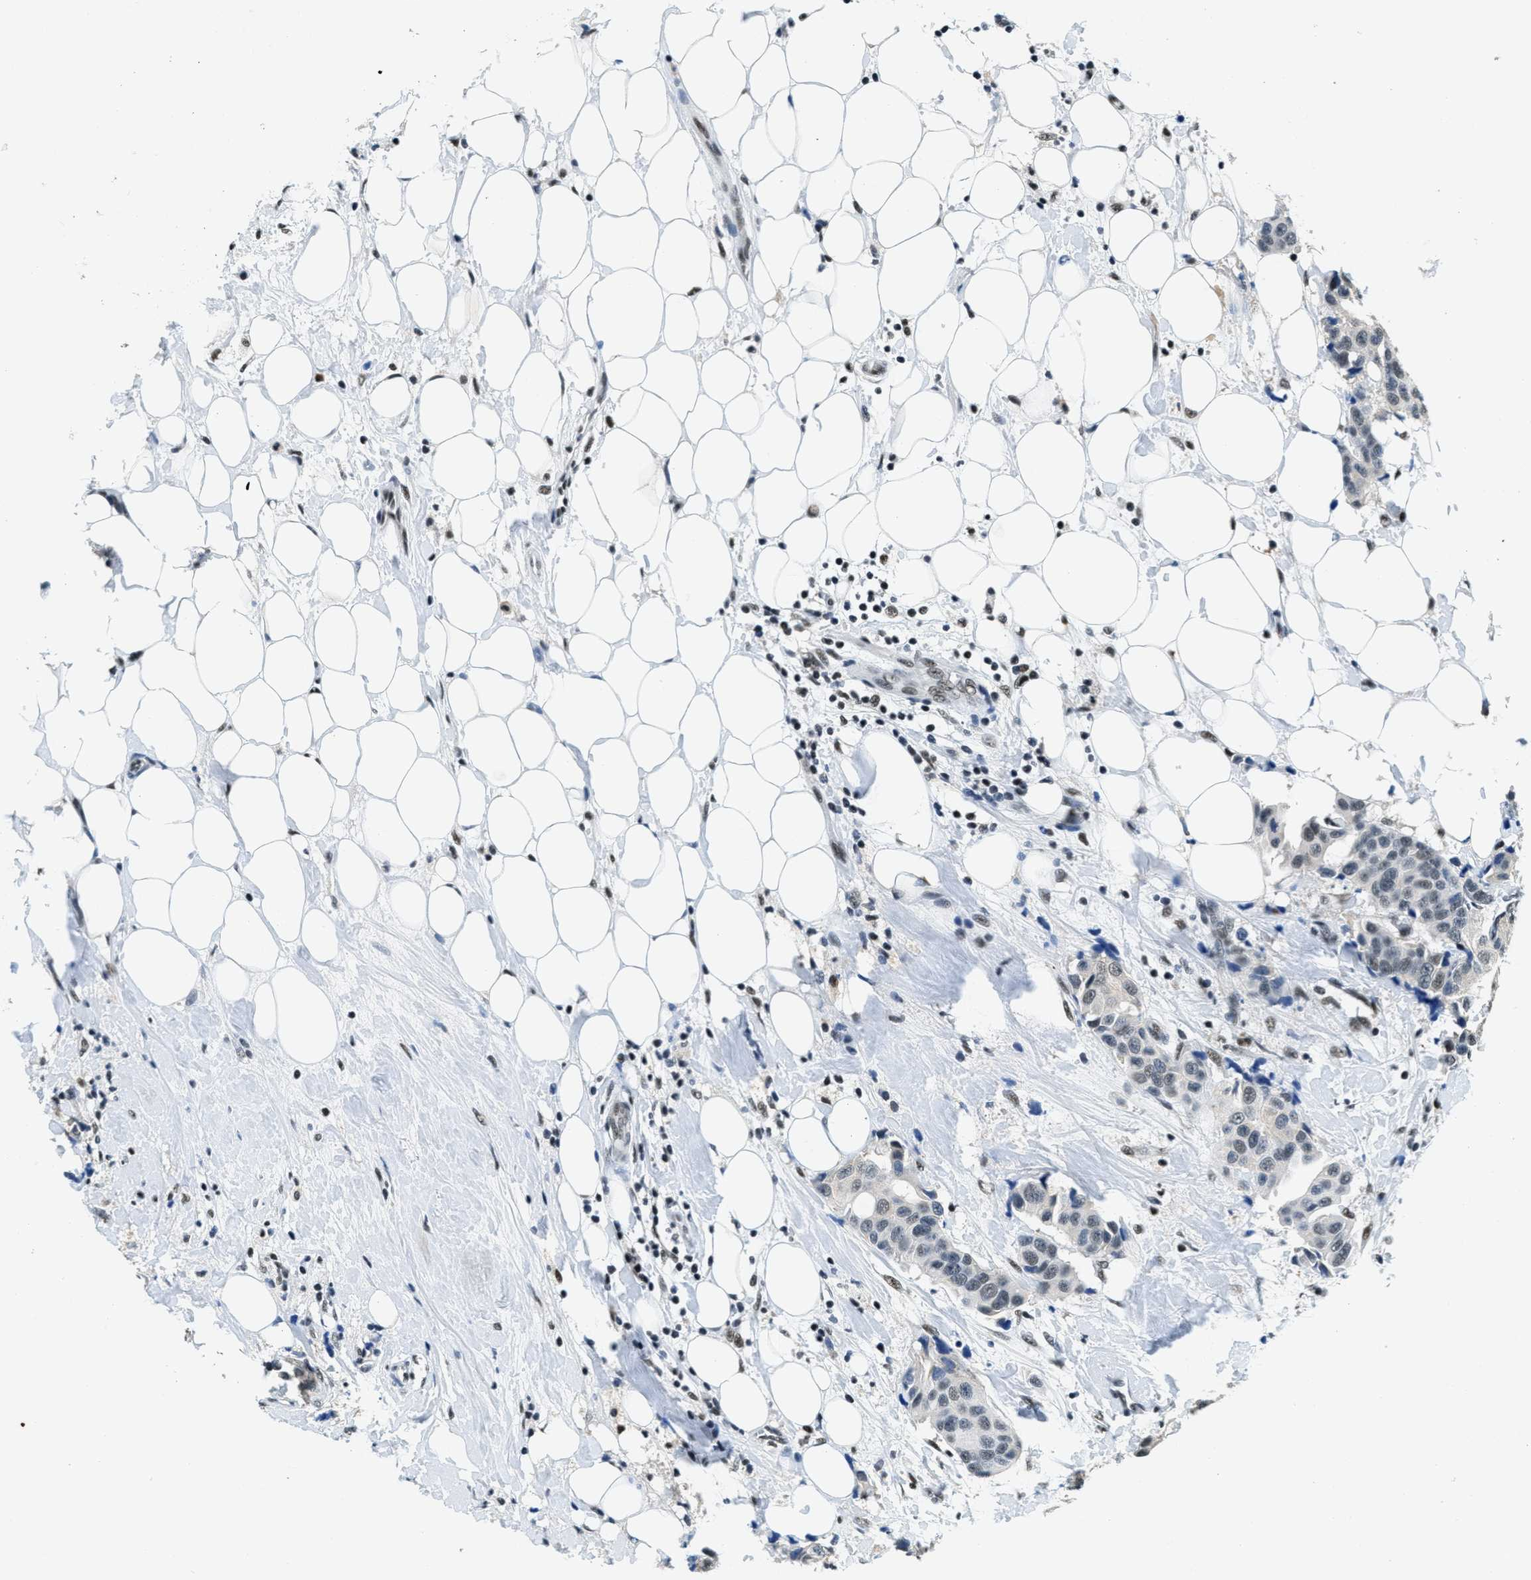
{"staining": {"intensity": "moderate", "quantity": "<25%", "location": "nuclear"}, "tissue": "breast cancer", "cell_type": "Tumor cells", "image_type": "cancer", "snomed": [{"axis": "morphology", "description": "Normal tissue, NOS"}, {"axis": "morphology", "description": "Duct carcinoma"}, {"axis": "topography", "description": "Breast"}], "caption": "Protein expression analysis of breast invasive ductal carcinoma shows moderate nuclear positivity in about <25% of tumor cells.", "gene": "SSB", "patient": {"sex": "female", "age": 39}}